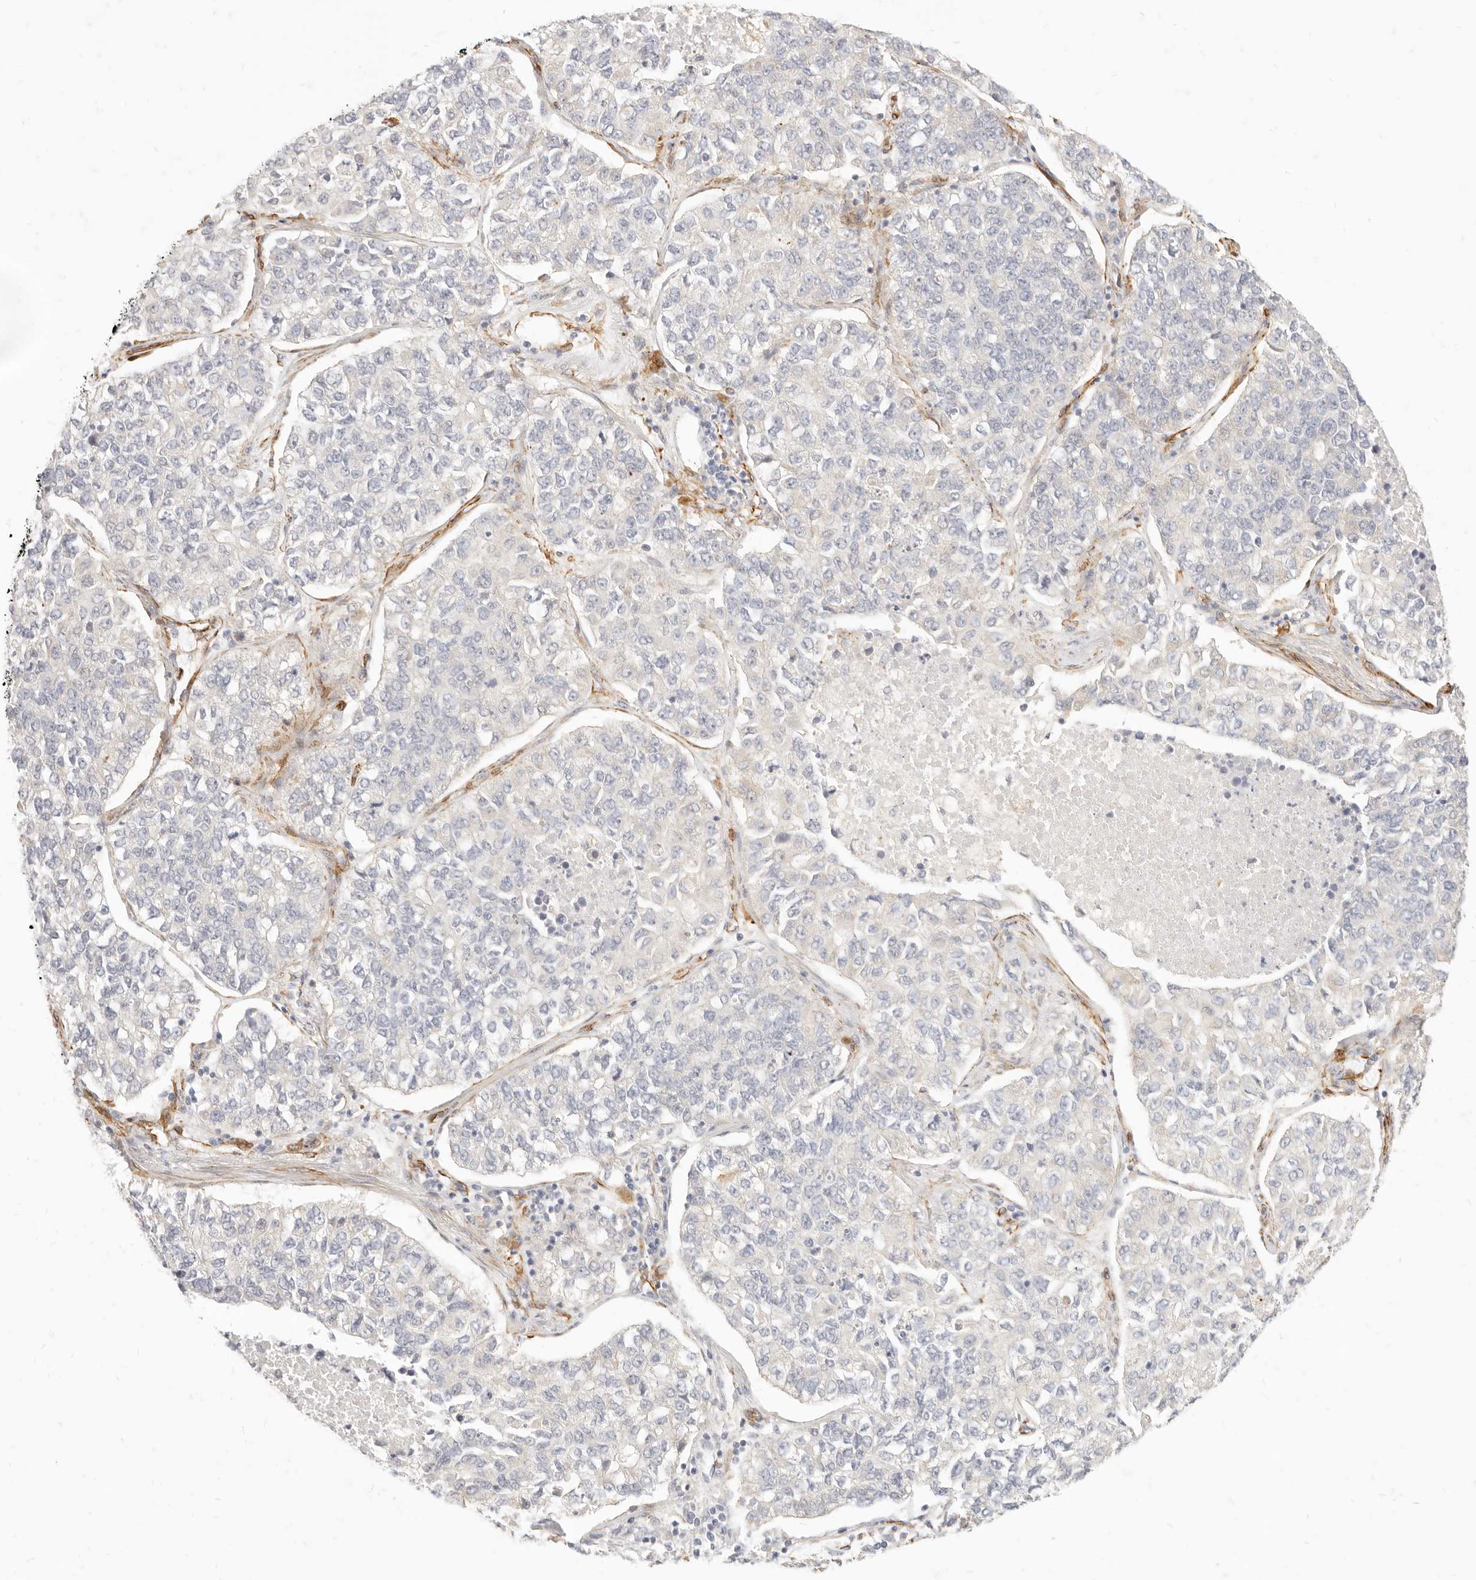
{"staining": {"intensity": "negative", "quantity": "none", "location": "none"}, "tissue": "lung cancer", "cell_type": "Tumor cells", "image_type": "cancer", "snomed": [{"axis": "morphology", "description": "Adenocarcinoma, NOS"}, {"axis": "topography", "description": "Lung"}], "caption": "Immunohistochemistry histopathology image of lung cancer stained for a protein (brown), which exhibits no staining in tumor cells.", "gene": "TMTC2", "patient": {"sex": "male", "age": 49}}